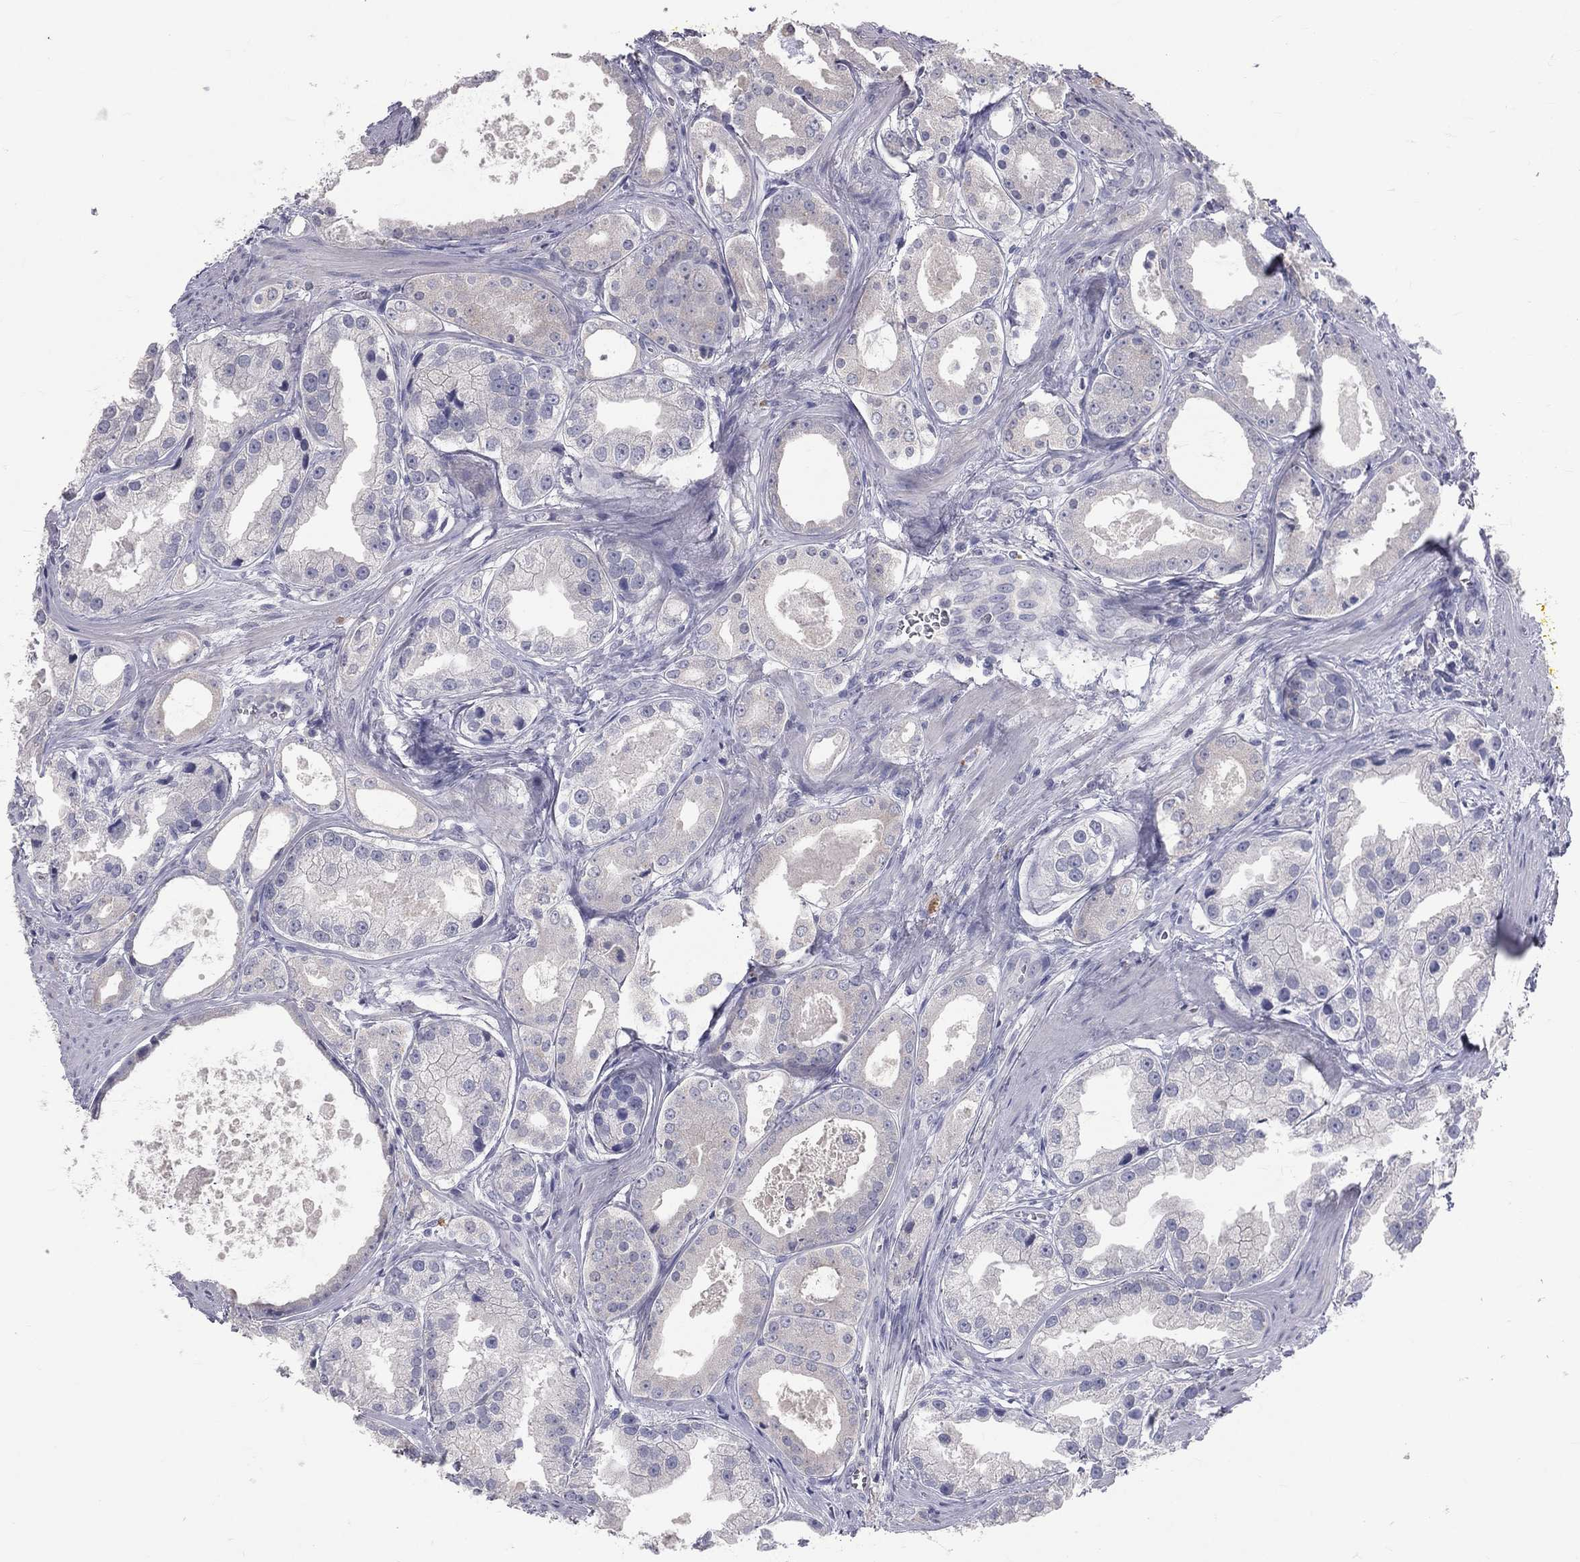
{"staining": {"intensity": "negative", "quantity": "none", "location": "none"}, "tissue": "prostate cancer", "cell_type": "Tumor cells", "image_type": "cancer", "snomed": [{"axis": "morphology", "description": "Adenocarcinoma, NOS"}, {"axis": "topography", "description": "Prostate"}], "caption": "IHC photomicrograph of neoplastic tissue: prostate cancer stained with DAB (3,3'-diaminobenzidine) exhibits no significant protein positivity in tumor cells.", "gene": "TFPI2", "patient": {"sex": "male", "age": 61}}